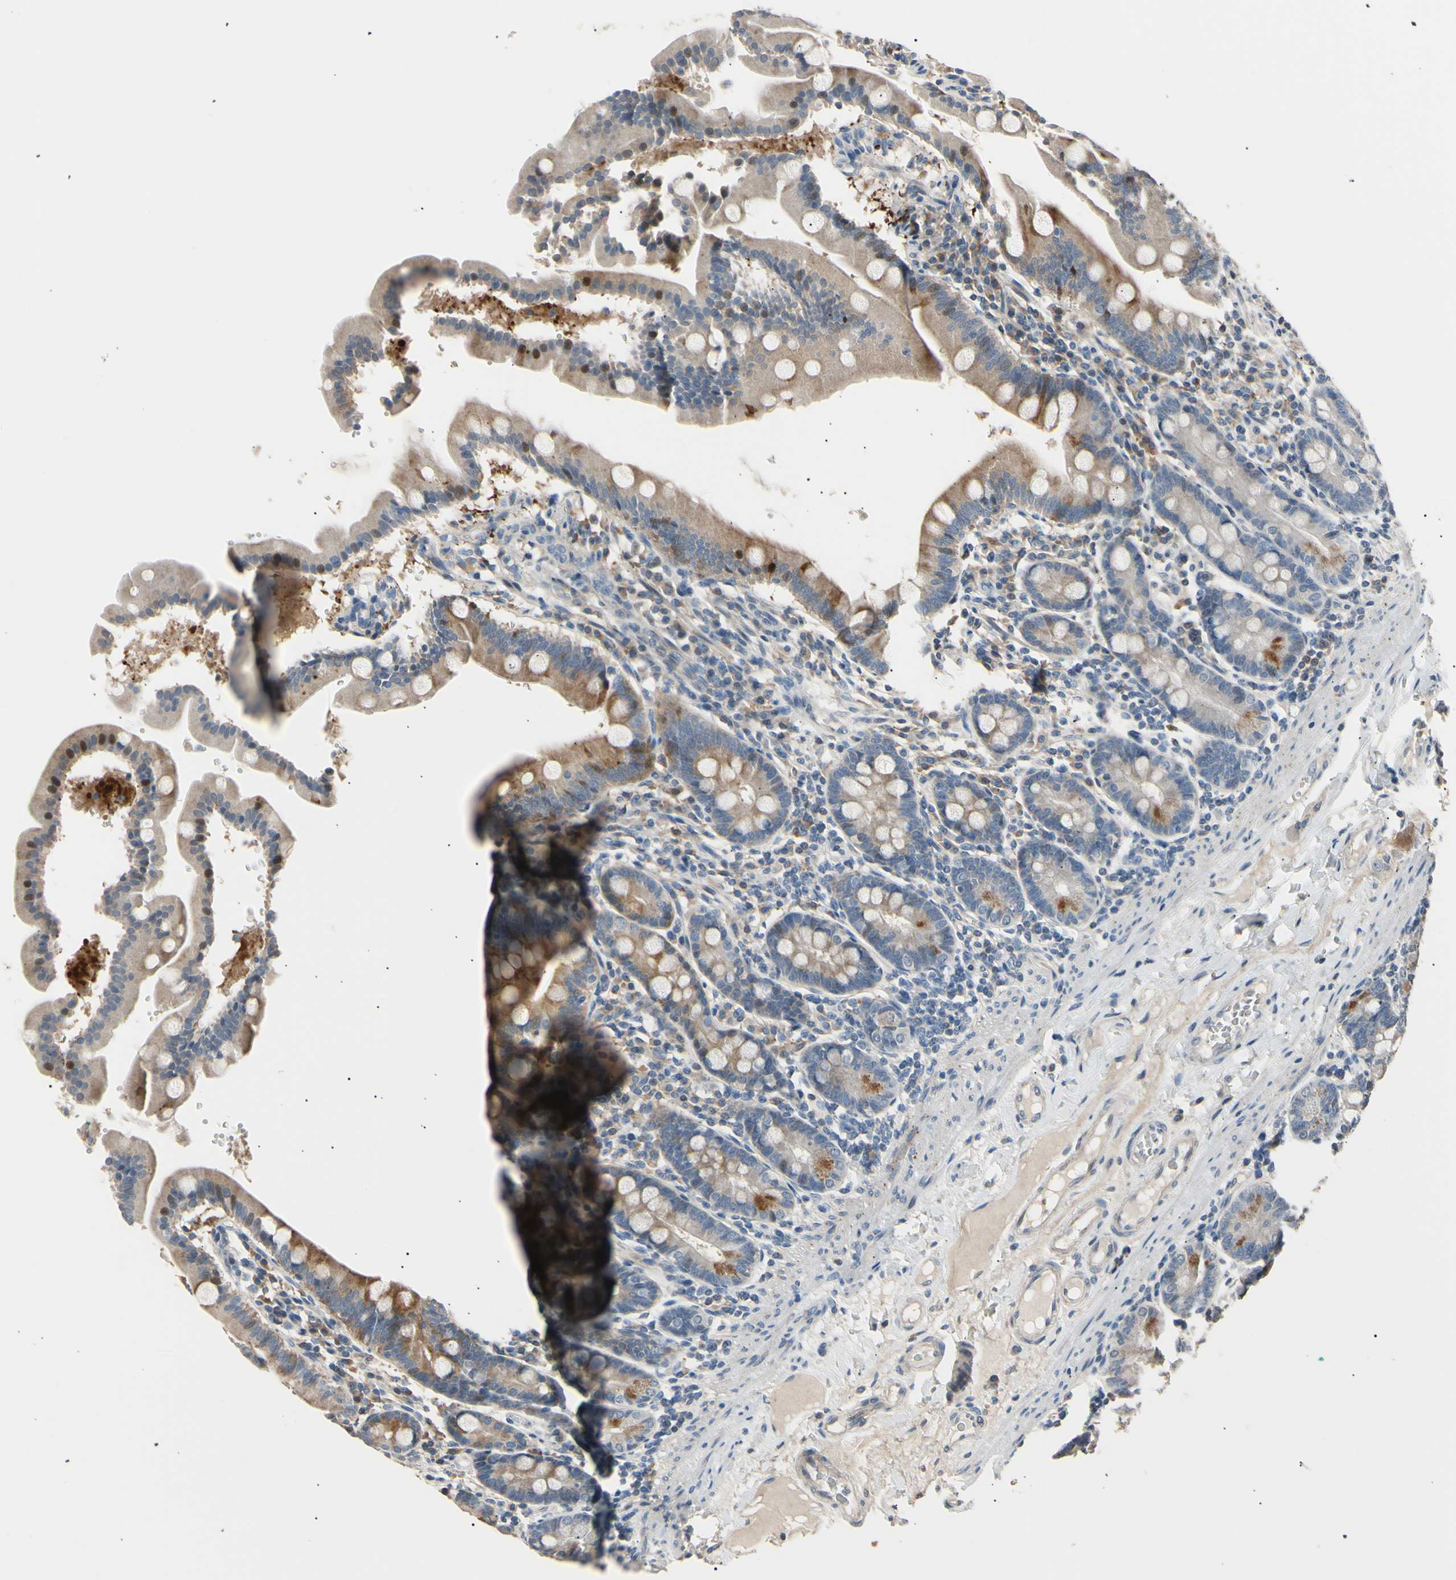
{"staining": {"intensity": "moderate", "quantity": "25%-75%", "location": "cytoplasmic/membranous,nuclear"}, "tissue": "duodenum", "cell_type": "Glandular cells", "image_type": "normal", "snomed": [{"axis": "morphology", "description": "Normal tissue, NOS"}, {"axis": "topography", "description": "Duodenum"}], "caption": "Glandular cells reveal medium levels of moderate cytoplasmic/membranous,nuclear expression in approximately 25%-75% of cells in unremarkable duodenum.", "gene": "LDLR", "patient": {"sex": "male", "age": 50}}